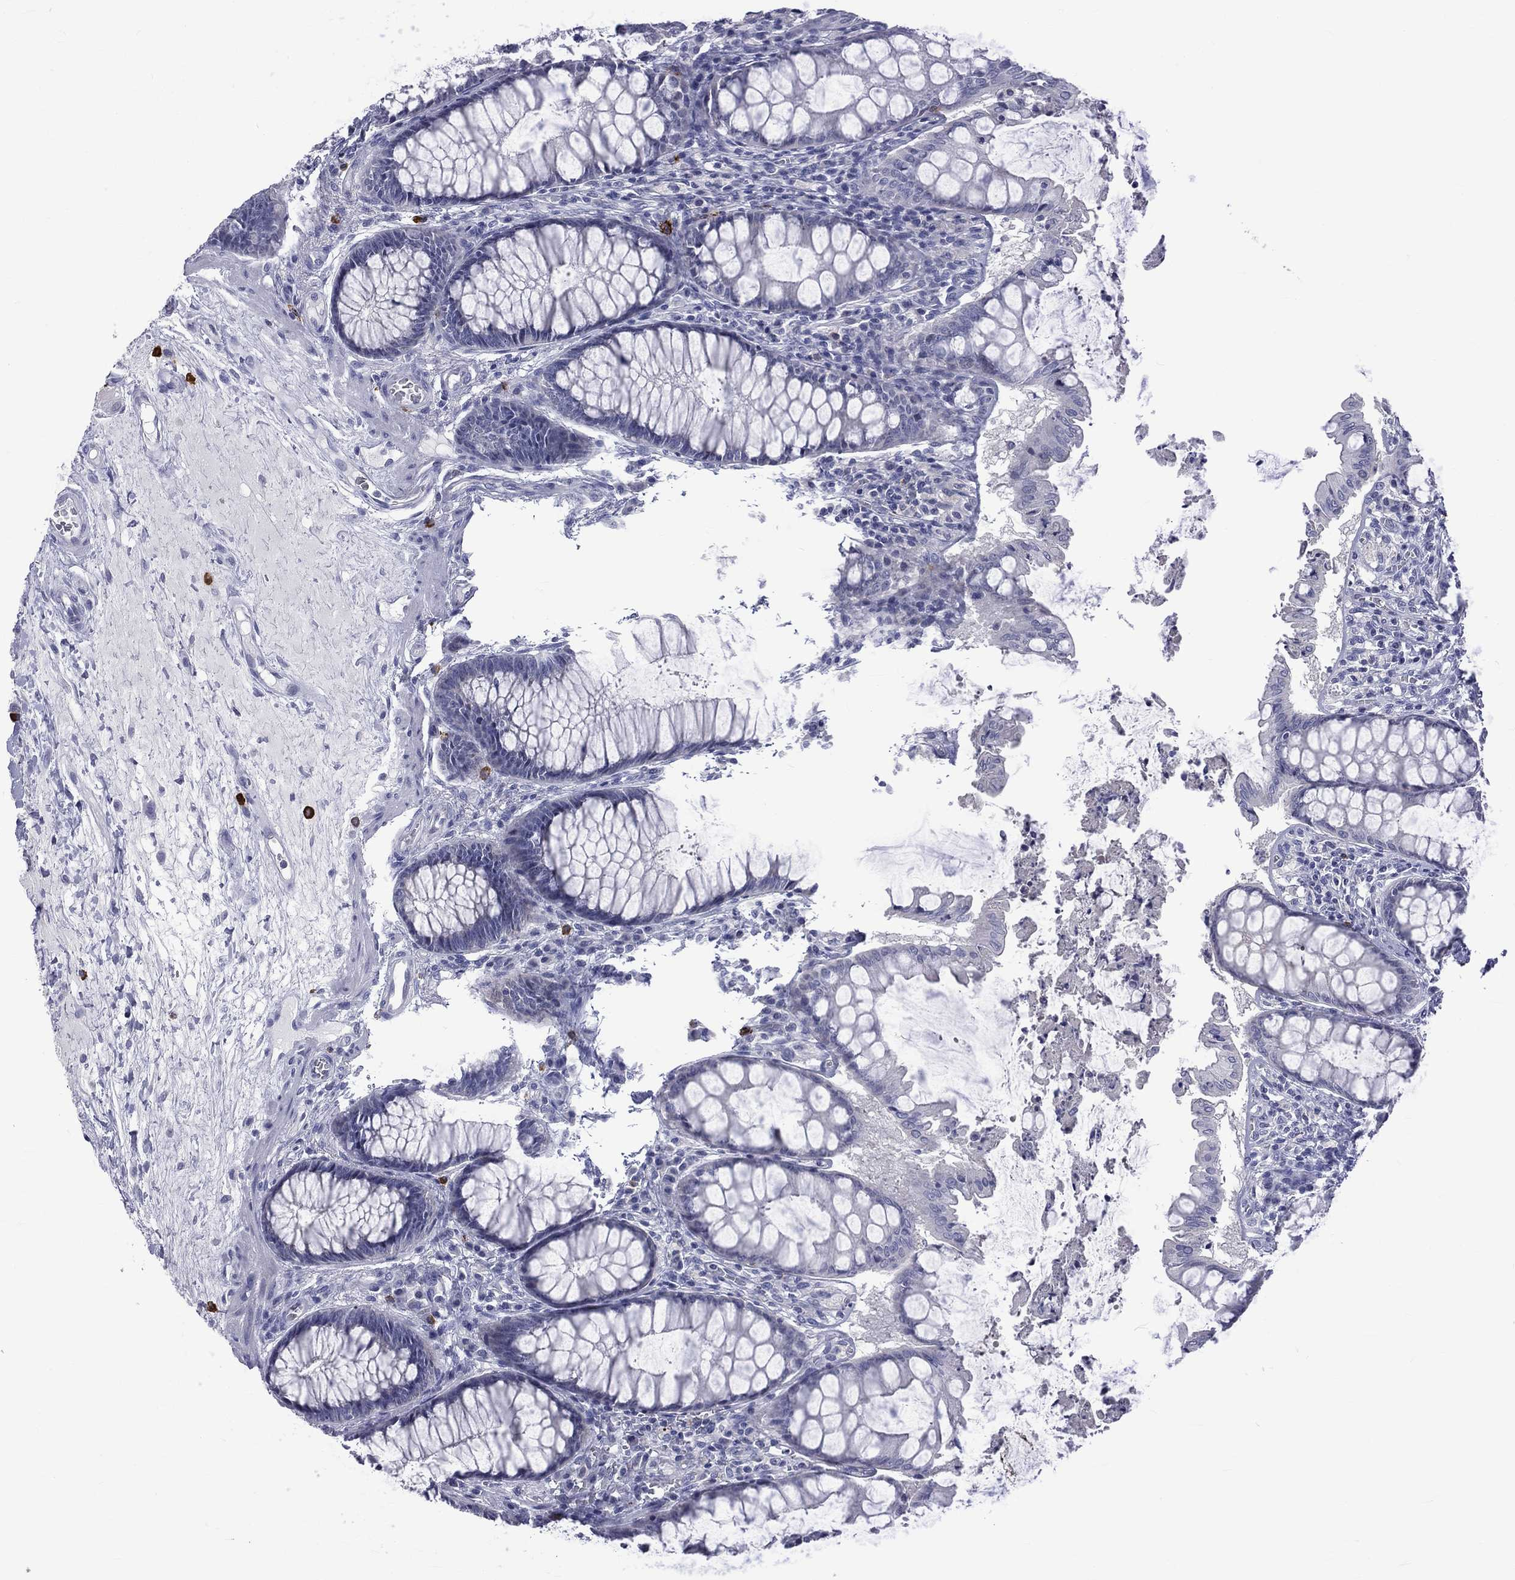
{"staining": {"intensity": "negative", "quantity": "none", "location": "none"}, "tissue": "colon", "cell_type": "Endothelial cells", "image_type": "normal", "snomed": [{"axis": "morphology", "description": "Normal tissue, NOS"}, {"axis": "topography", "description": "Colon"}], "caption": "This micrograph is of benign colon stained with IHC to label a protein in brown with the nuclei are counter-stained blue. There is no positivity in endothelial cells. Brightfield microscopy of immunohistochemistry (IHC) stained with DAB (3,3'-diaminobenzidine) (brown) and hematoxylin (blue), captured at high magnification.", "gene": "ELANE", "patient": {"sex": "female", "age": 65}}